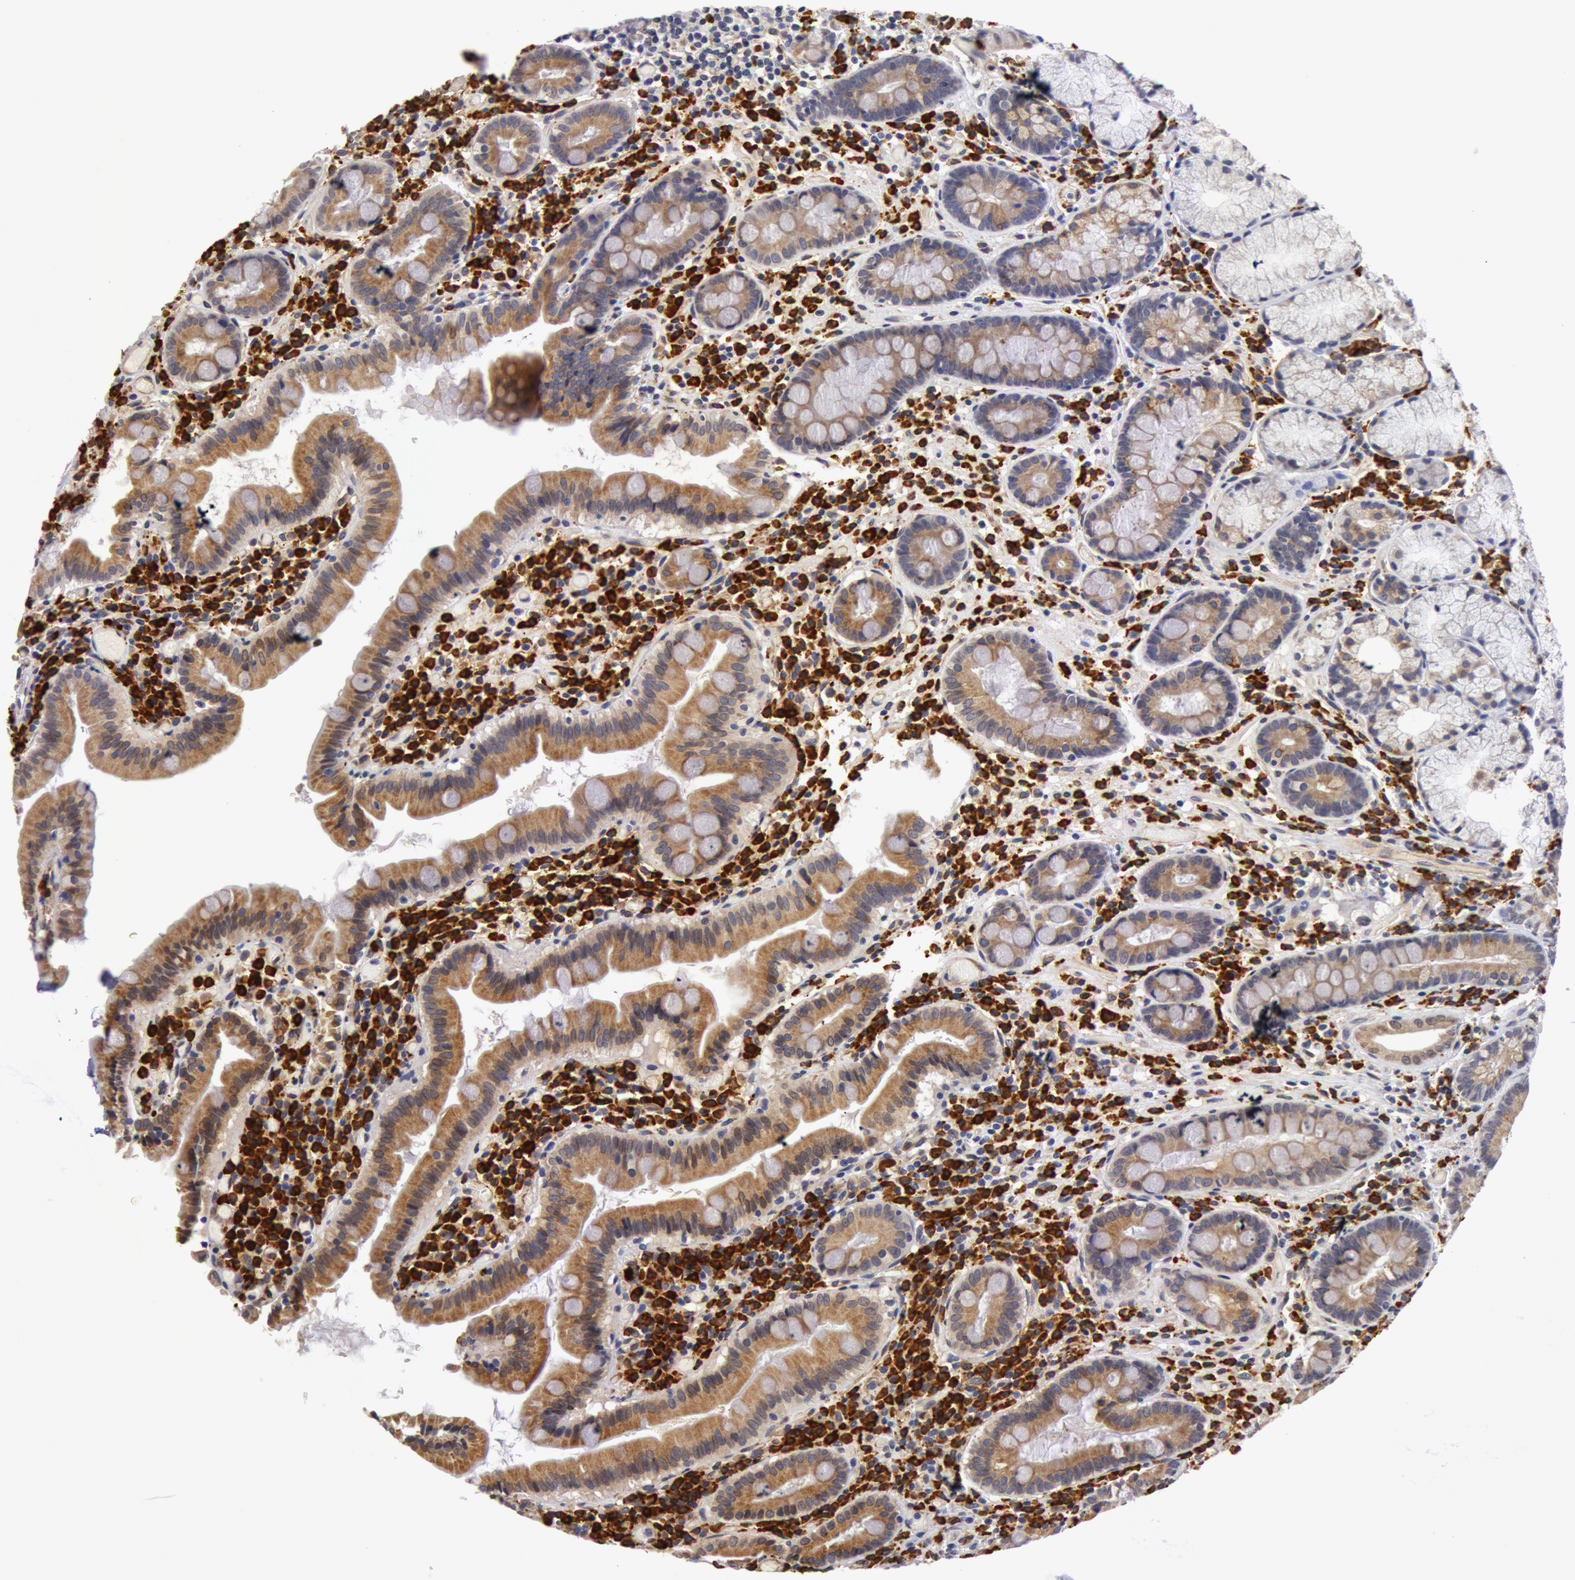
{"staining": {"intensity": "weak", "quantity": ">75%", "location": "cytoplasmic/membranous"}, "tissue": "duodenum", "cell_type": "Glandular cells", "image_type": "normal", "snomed": [{"axis": "morphology", "description": "Normal tissue, NOS"}, {"axis": "topography", "description": "Stomach, lower"}, {"axis": "topography", "description": "Duodenum"}], "caption": "A brown stain highlights weak cytoplasmic/membranous expression of a protein in glandular cells of benign duodenum.", "gene": "IL23A", "patient": {"sex": "male", "age": 84}}